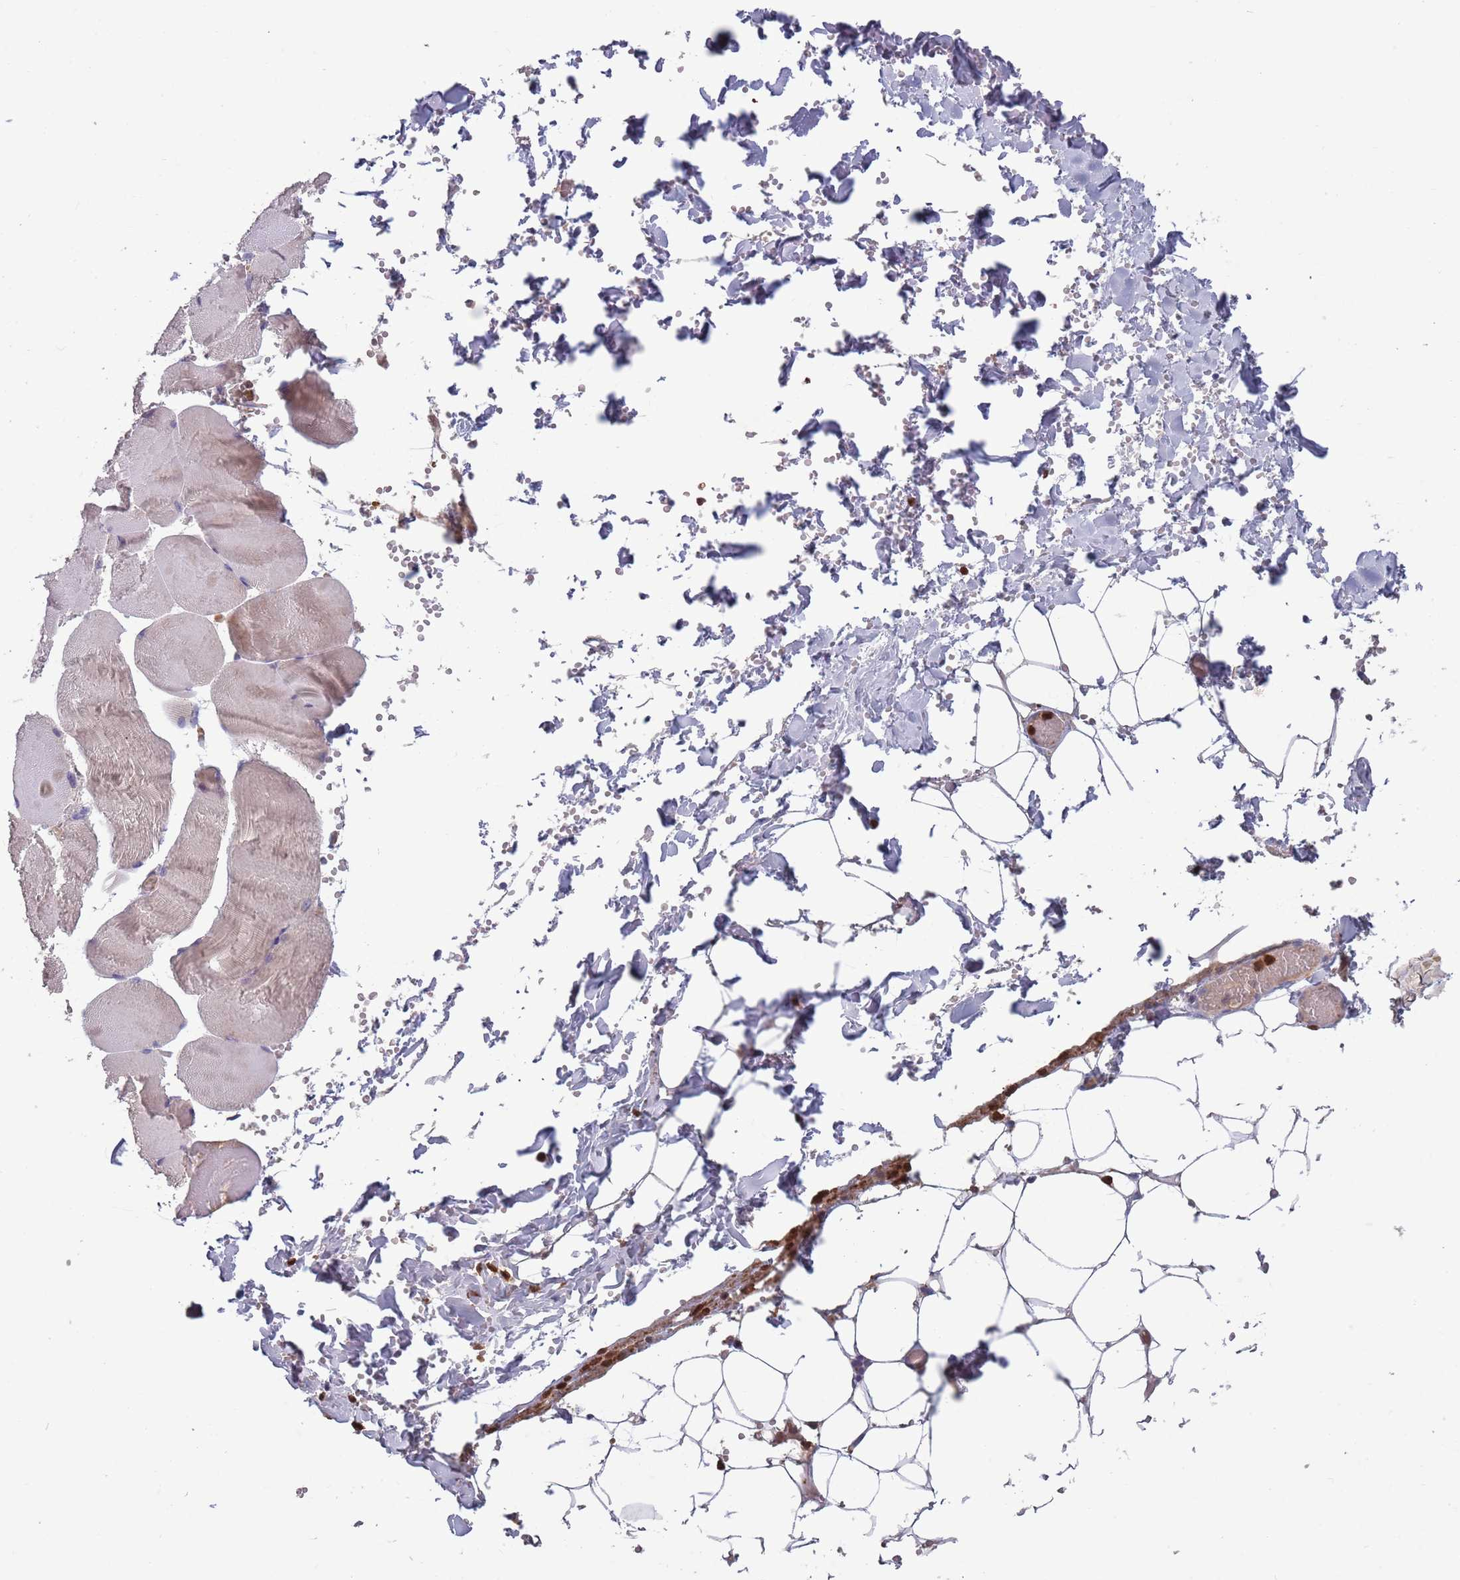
{"staining": {"intensity": "negative", "quantity": "none", "location": "none"}, "tissue": "adipose tissue", "cell_type": "Adipocytes", "image_type": "normal", "snomed": [{"axis": "morphology", "description": "Normal tissue, NOS"}, {"axis": "topography", "description": "Skeletal muscle"}, {"axis": "topography", "description": "Peripheral nerve tissue"}], "caption": "Micrograph shows no protein expression in adipocytes of unremarkable adipose tissue. Nuclei are stained in blue.", "gene": "TYW1B", "patient": {"sex": "female", "age": 55}}